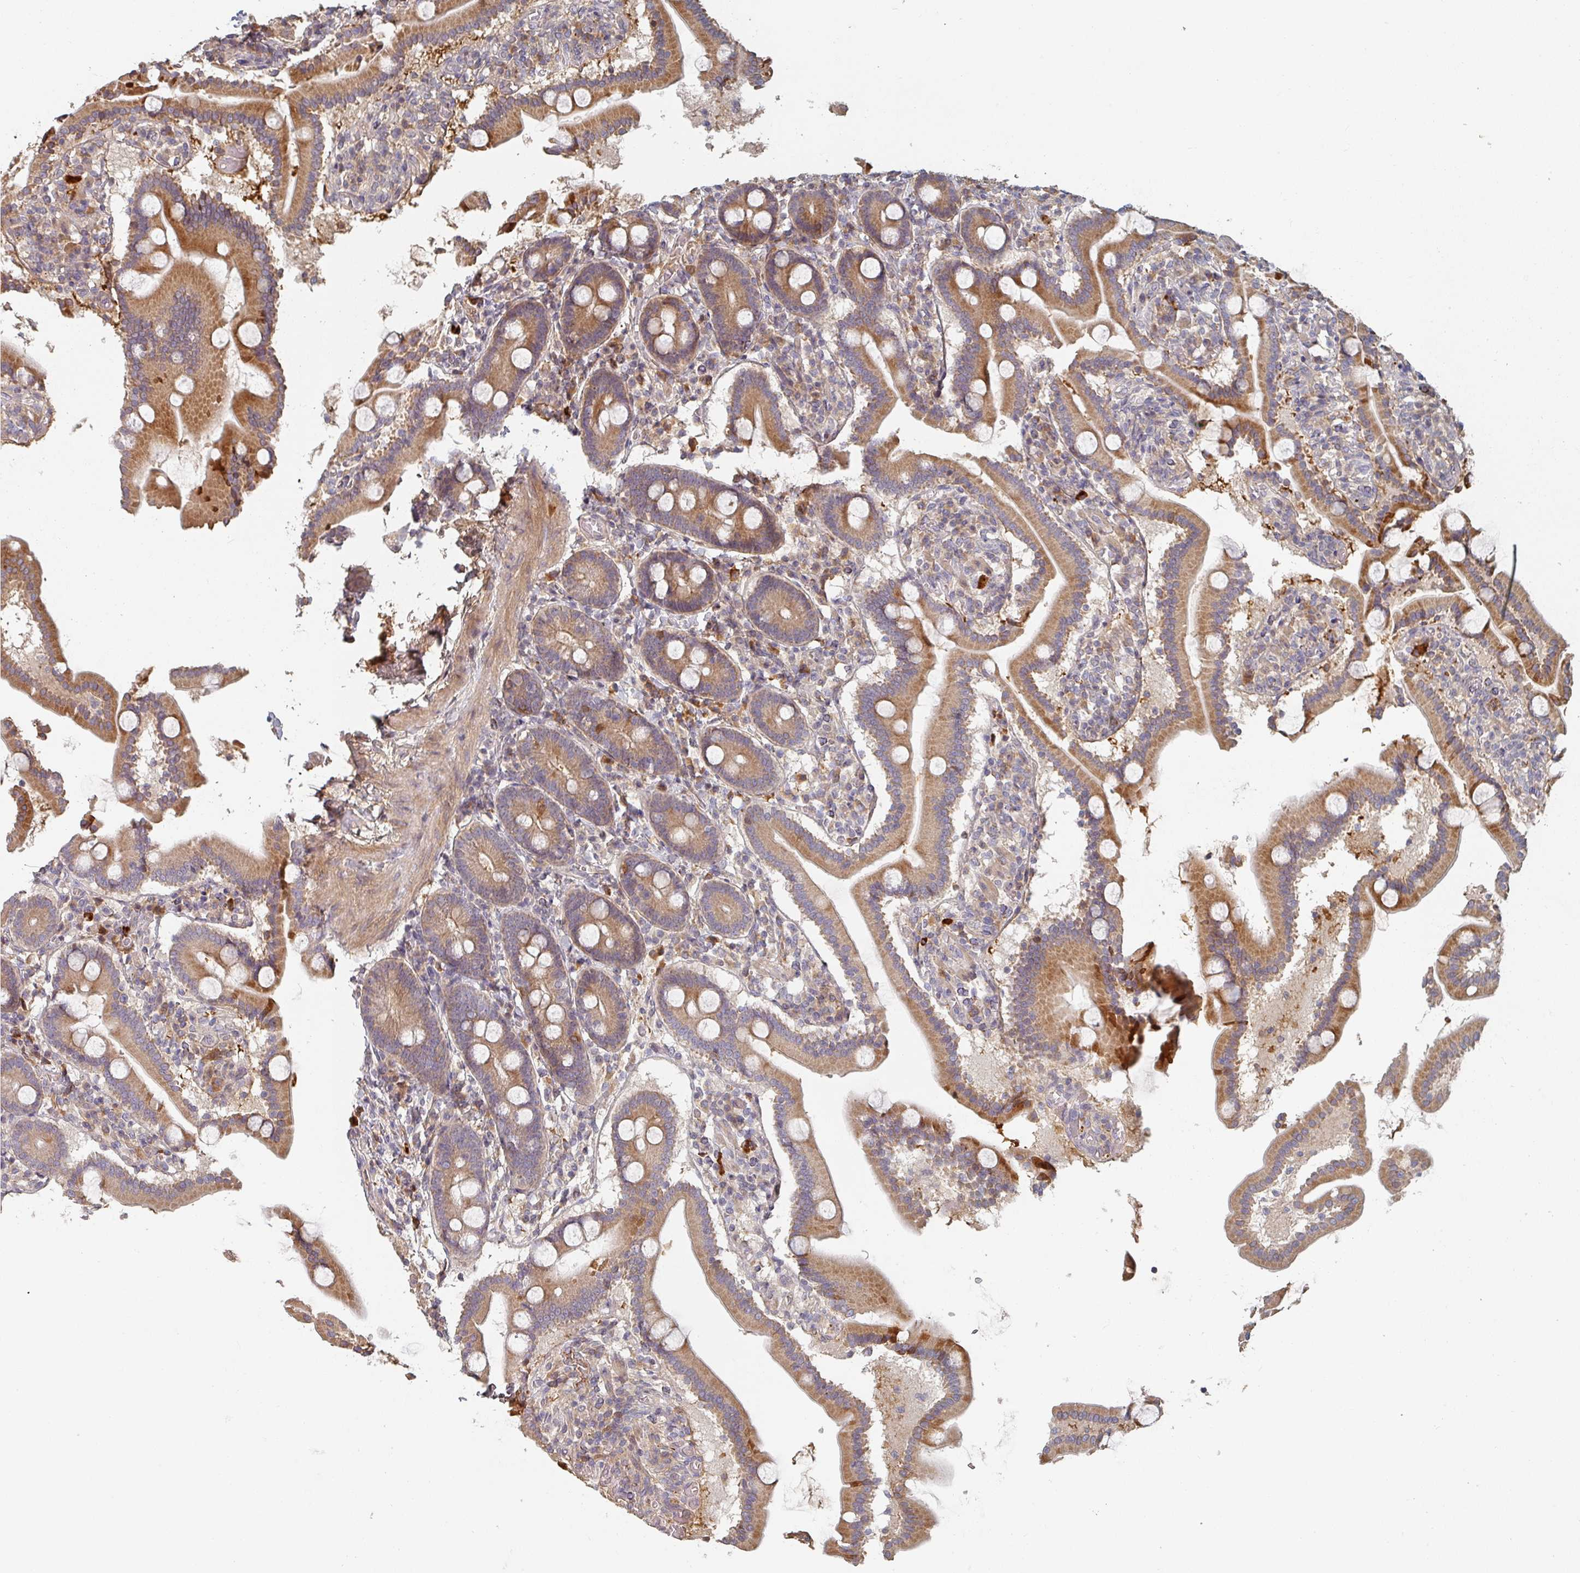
{"staining": {"intensity": "moderate", "quantity": "25%-75%", "location": "cytoplasmic/membranous"}, "tissue": "duodenum", "cell_type": "Glandular cells", "image_type": "normal", "snomed": [{"axis": "morphology", "description": "Normal tissue, NOS"}, {"axis": "topography", "description": "Duodenum"}], "caption": "Immunohistochemistry (IHC) image of unremarkable duodenum stained for a protein (brown), which demonstrates medium levels of moderate cytoplasmic/membranous expression in approximately 25%-75% of glandular cells.", "gene": "ENSG00000249773", "patient": {"sex": "male", "age": 55}}